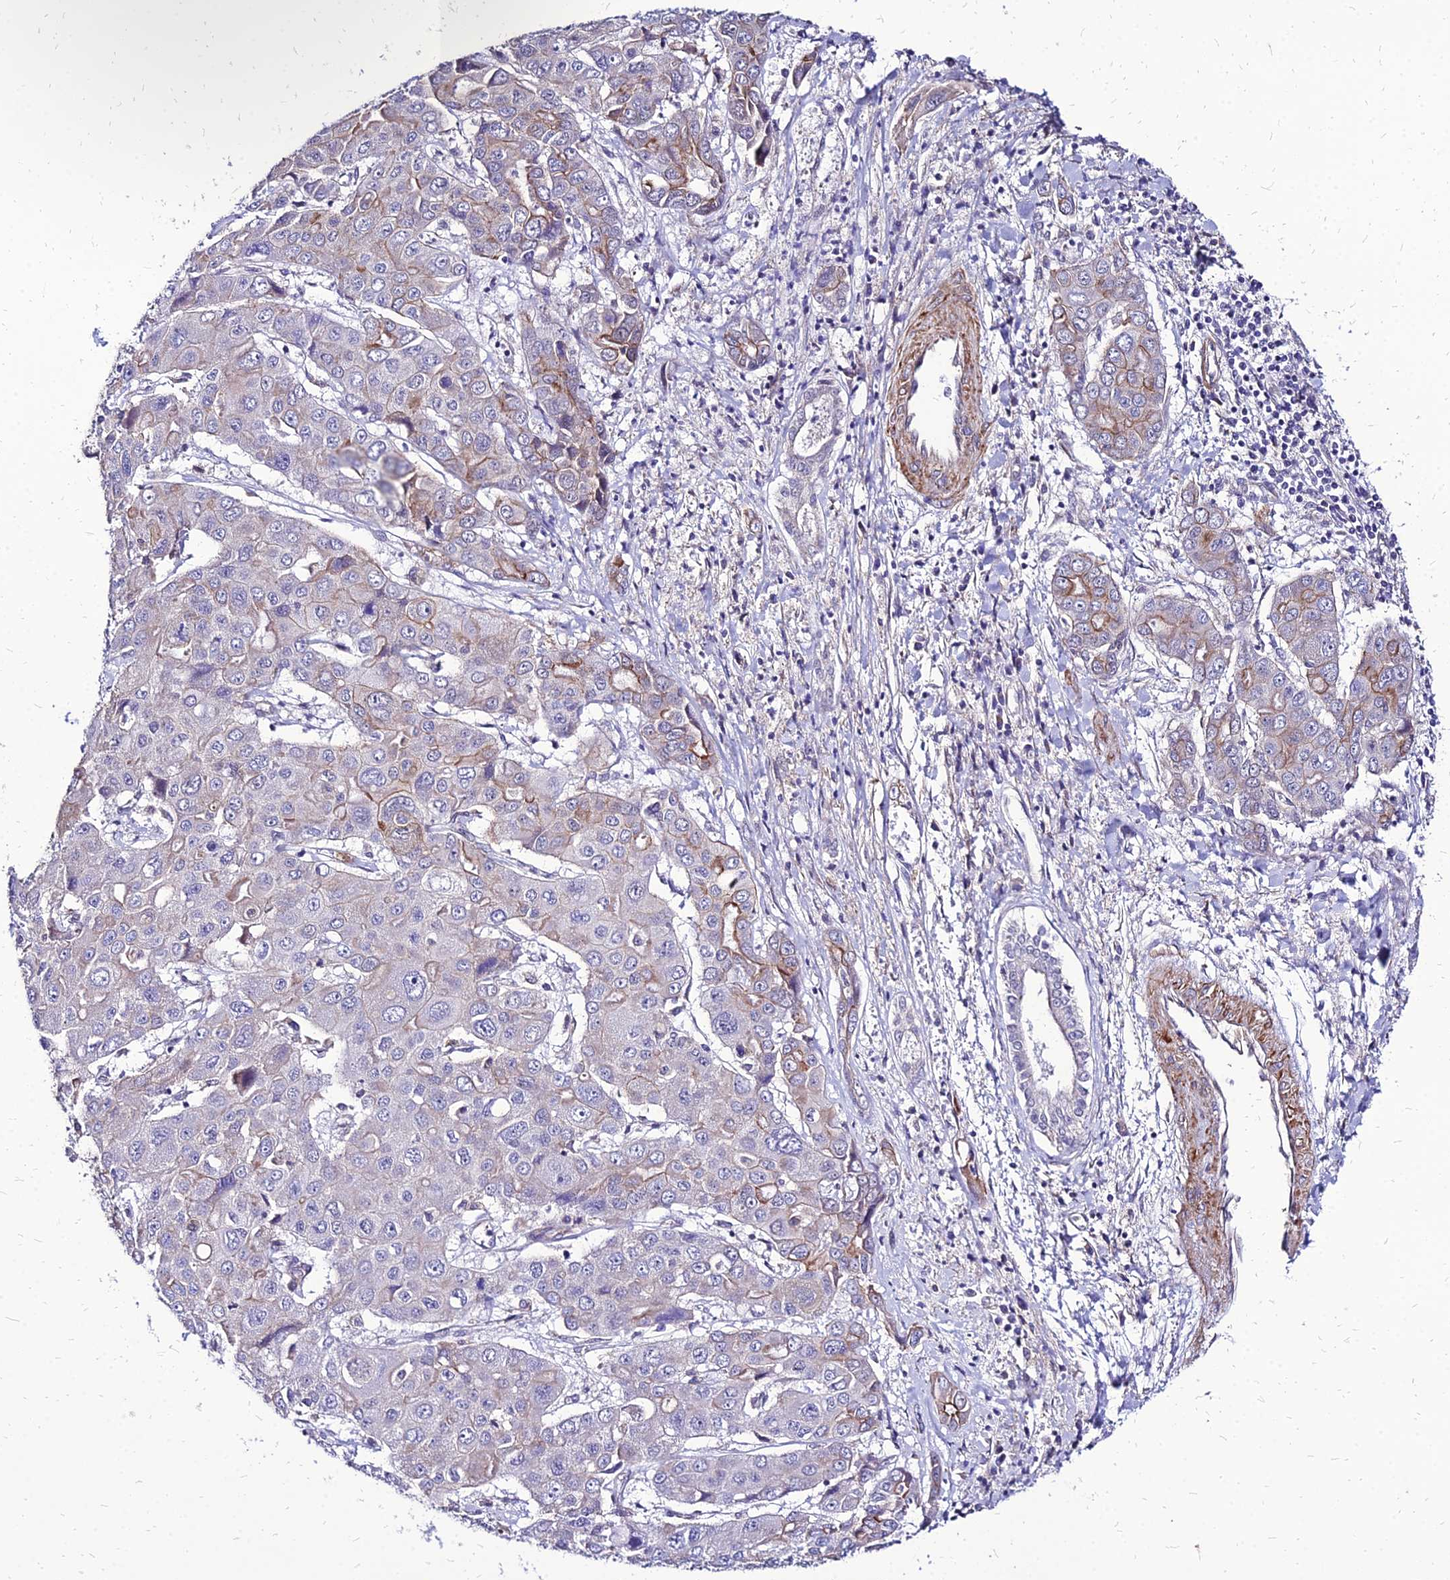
{"staining": {"intensity": "moderate", "quantity": "<25%", "location": "cytoplasmic/membranous"}, "tissue": "liver cancer", "cell_type": "Tumor cells", "image_type": "cancer", "snomed": [{"axis": "morphology", "description": "Cholangiocarcinoma"}, {"axis": "topography", "description": "Liver"}], "caption": "Immunohistochemical staining of liver cancer (cholangiocarcinoma) reveals low levels of moderate cytoplasmic/membranous staining in approximately <25% of tumor cells.", "gene": "YEATS2", "patient": {"sex": "male", "age": 67}}